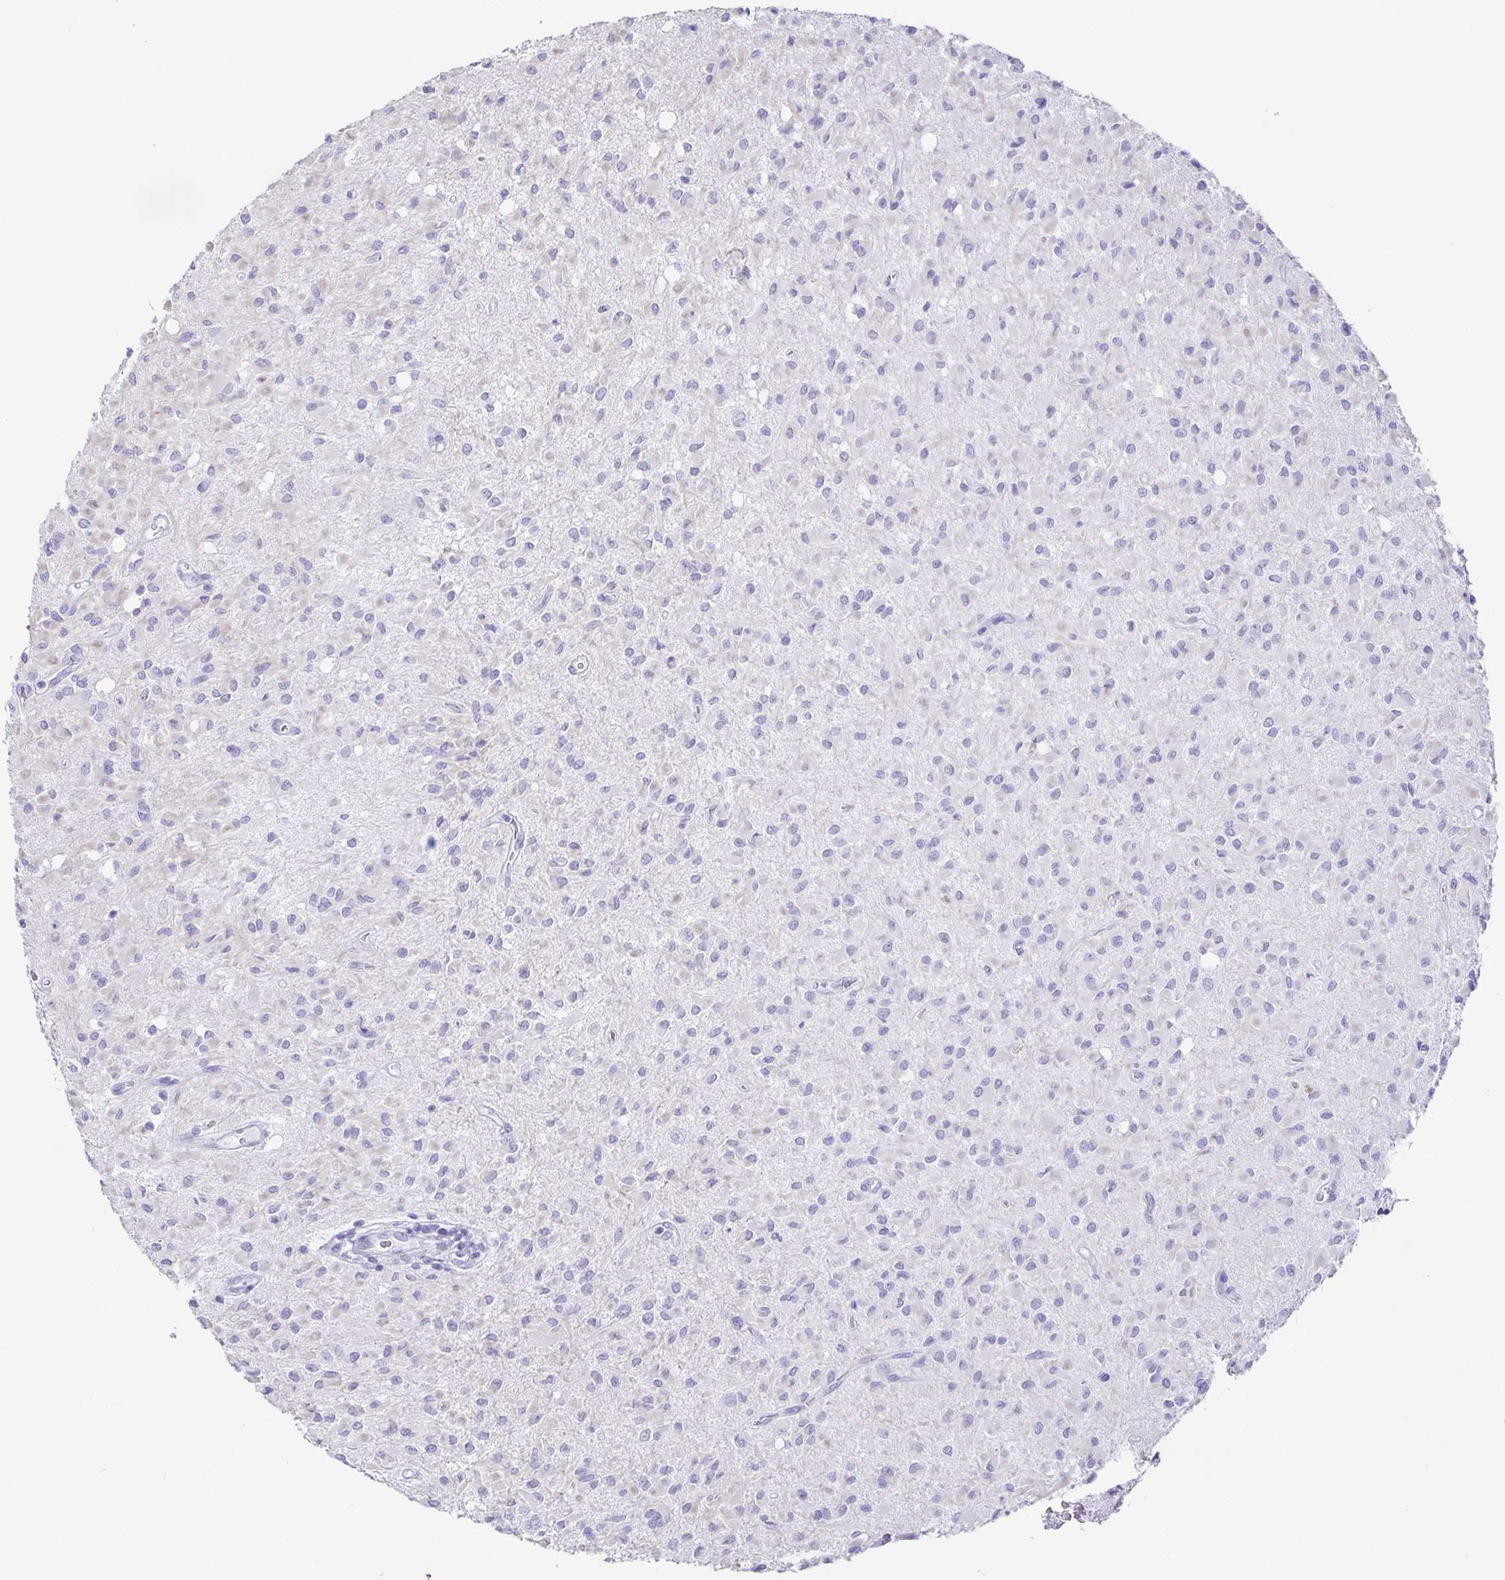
{"staining": {"intensity": "negative", "quantity": "none", "location": "none"}, "tissue": "glioma", "cell_type": "Tumor cells", "image_type": "cancer", "snomed": [{"axis": "morphology", "description": "Glioma, malignant, Low grade"}, {"axis": "topography", "description": "Brain"}], "caption": "Tumor cells show no significant protein staining in malignant low-grade glioma.", "gene": "CD164L2", "patient": {"sex": "female", "age": 33}}